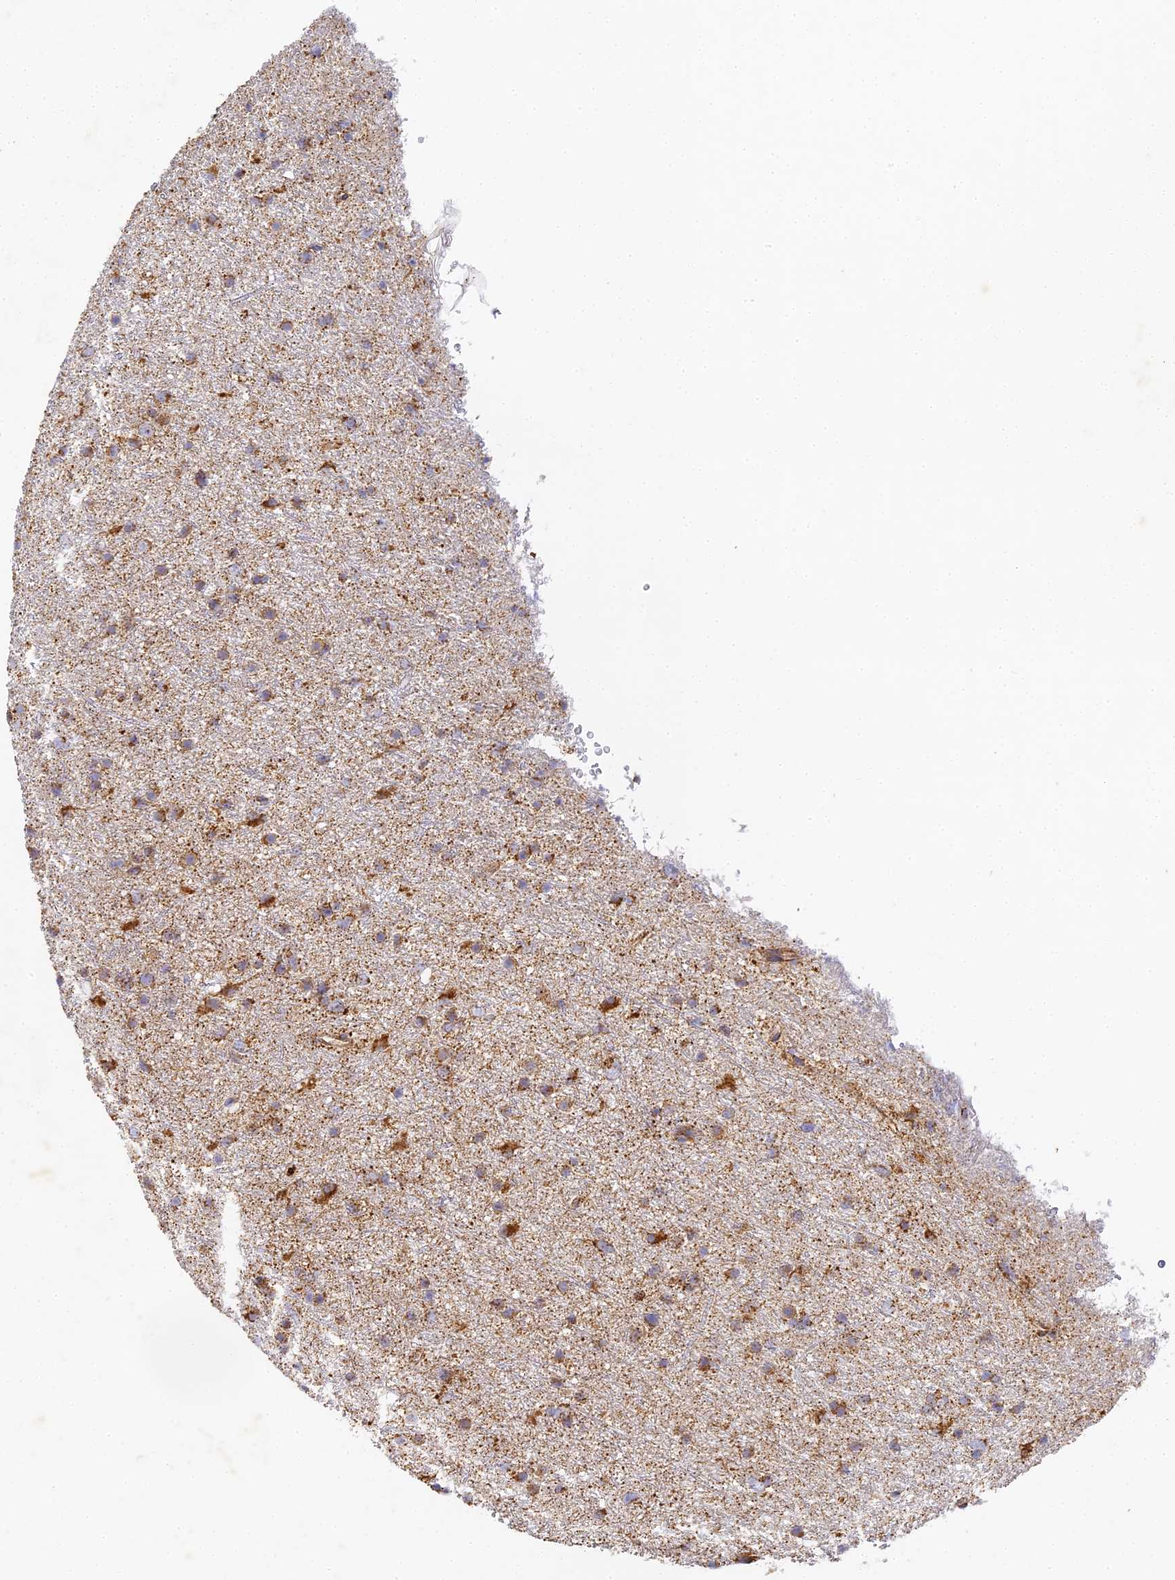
{"staining": {"intensity": "moderate", "quantity": ">75%", "location": "cytoplasmic/membranous"}, "tissue": "glioma", "cell_type": "Tumor cells", "image_type": "cancer", "snomed": [{"axis": "morphology", "description": "Glioma, malignant, Low grade"}, {"axis": "topography", "description": "Cerebral cortex"}], "caption": "Moderate cytoplasmic/membranous protein staining is identified in approximately >75% of tumor cells in low-grade glioma (malignant). The protein is shown in brown color, while the nuclei are stained blue.", "gene": "DONSON", "patient": {"sex": "female", "age": 39}}